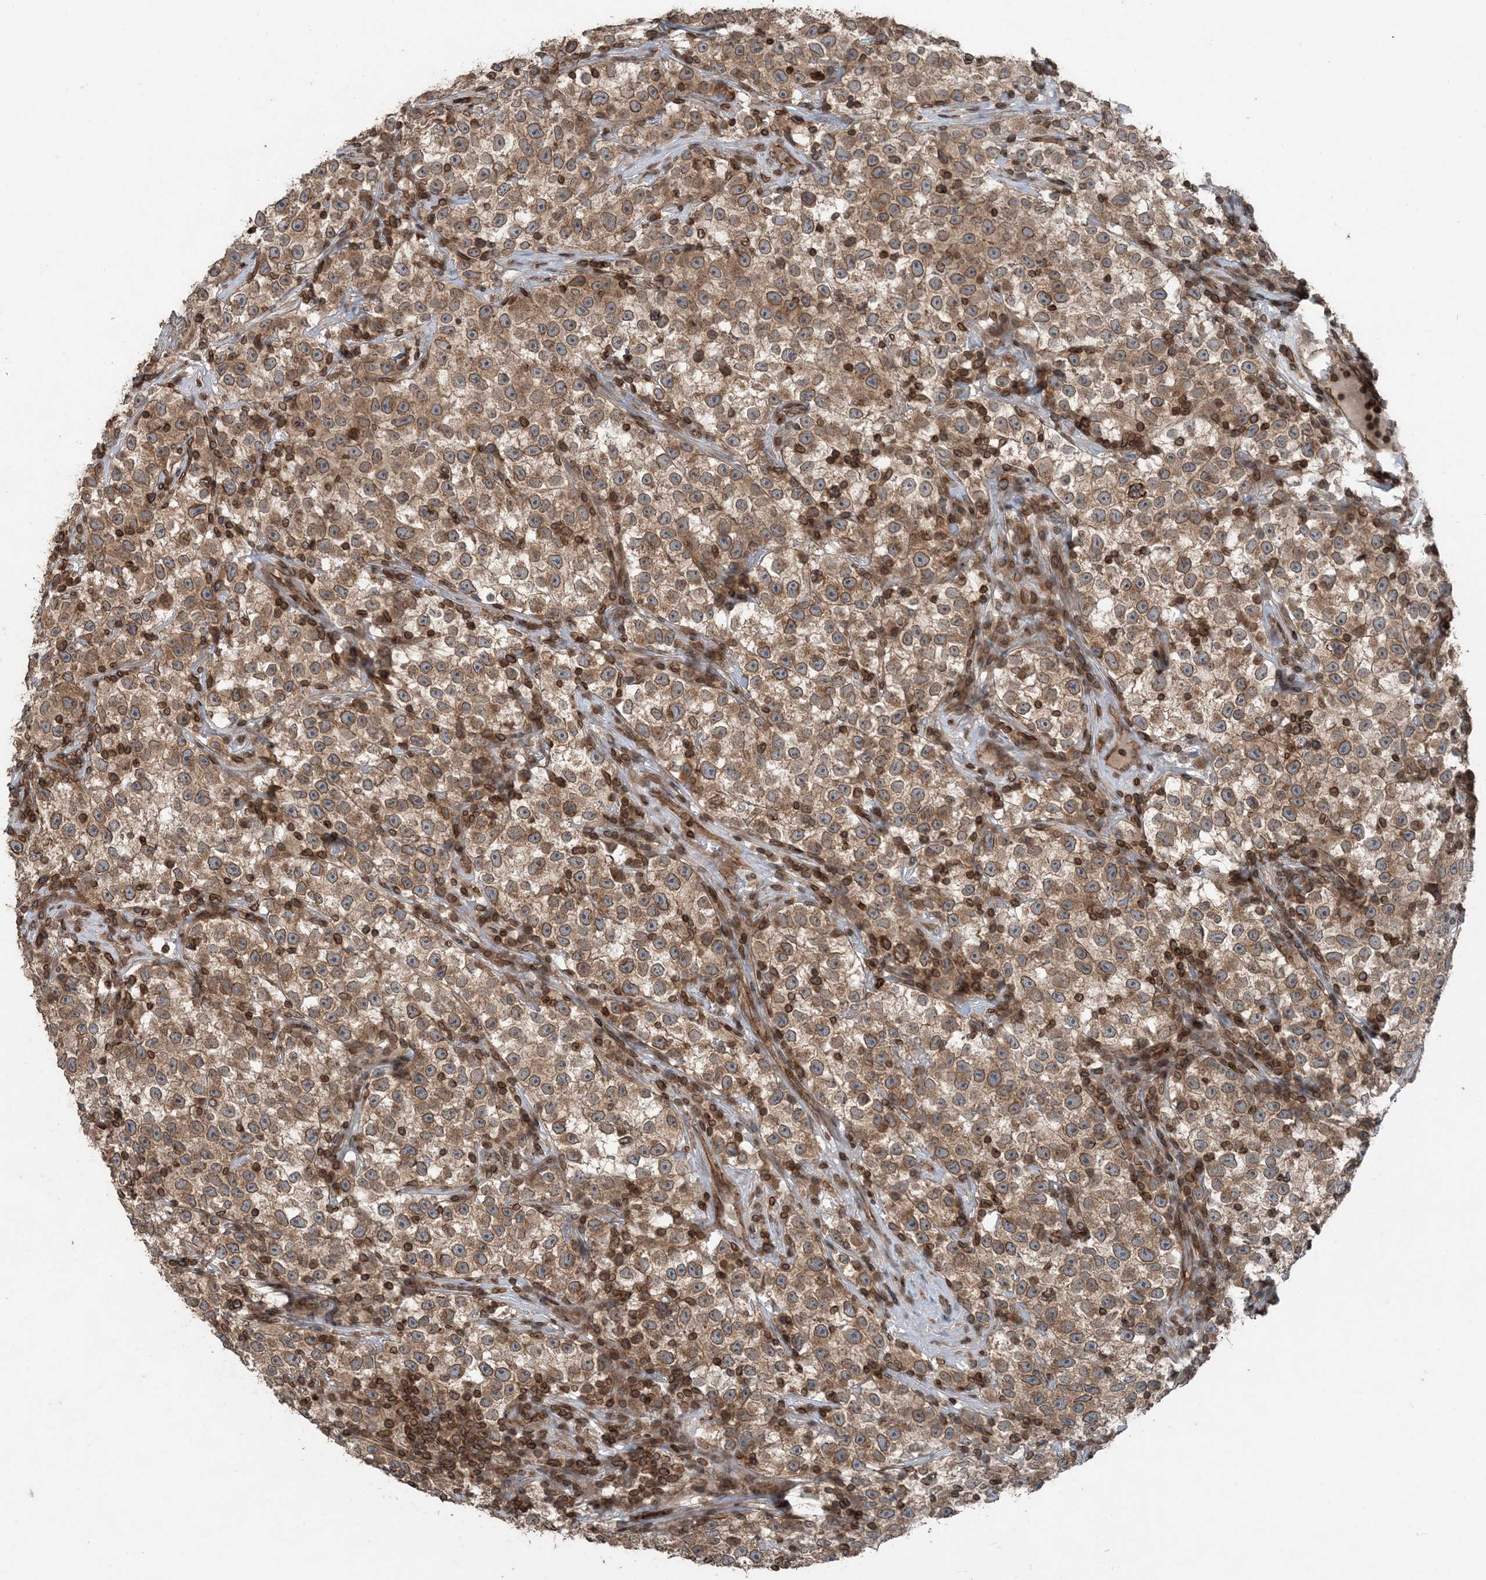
{"staining": {"intensity": "moderate", "quantity": ">75%", "location": "cytoplasmic/membranous,nuclear"}, "tissue": "testis cancer", "cell_type": "Tumor cells", "image_type": "cancer", "snomed": [{"axis": "morphology", "description": "Seminoma, NOS"}, {"axis": "topography", "description": "Testis"}], "caption": "Immunohistochemical staining of testis seminoma displays medium levels of moderate cytoplasmic/membranous and nuclear protein expression in about >75% of tumor cells.", "gene": "ZFAND2B", "patient": {"sex": "male", "age": 22}}